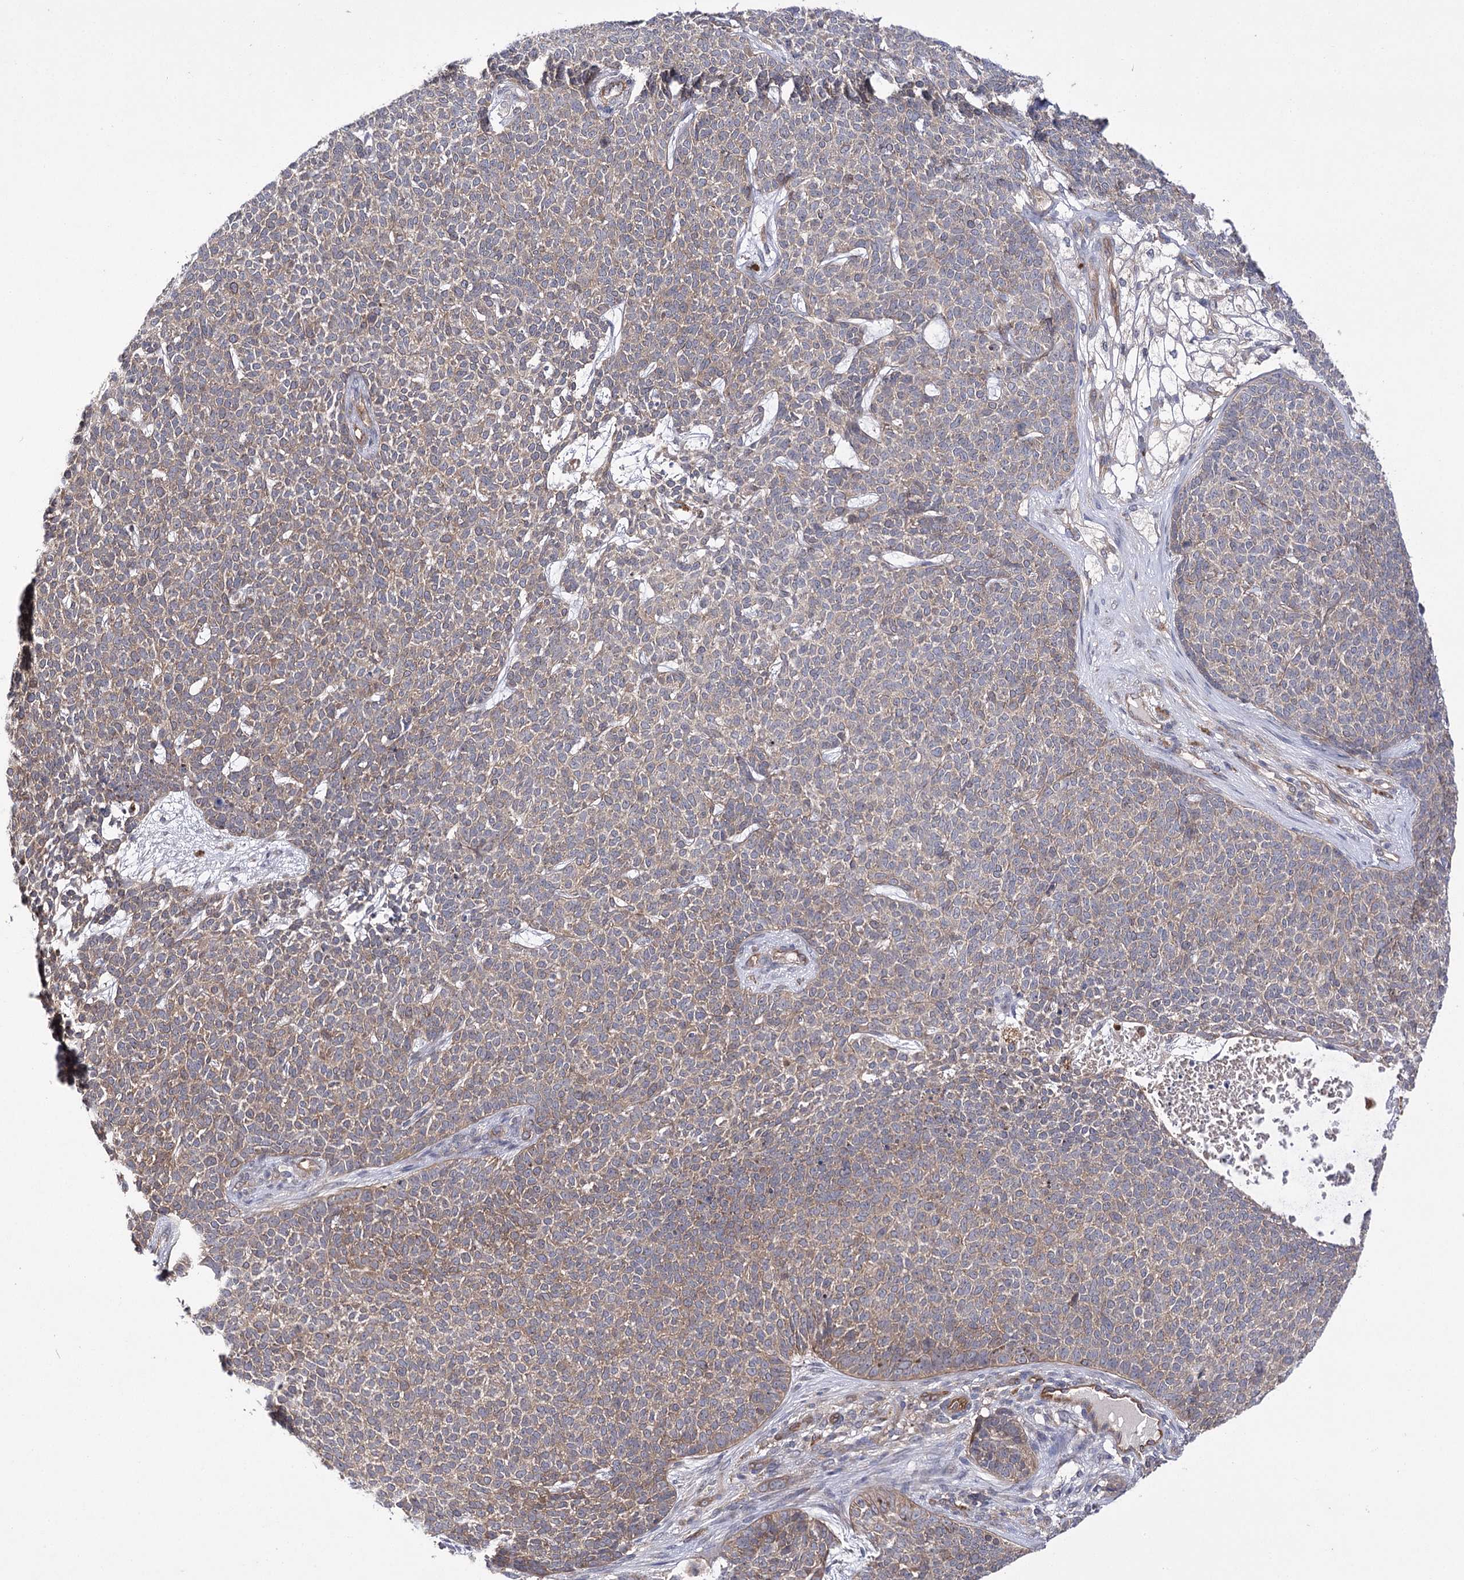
{"staining": {"intensity": "moderate", "quantity": ">75%", "location": "cytoplasmic/membranous"}, "tissue": "skin cancer", "cell_type": "Tumor cells", "image_type": "cancer", "snomed": [{"axis": "morphology", "description": "Basal cell carcinoma"}, {"axis": "topography", "description": "Skin"}], "caption": "This is an image of immunohistochemistry (IHC) staining of basal cell carcinoma (skin), which shows moderate staining in the cytoplasmic/membranous of tumor cells.", "gene": "BCR", "patient": {"sex": "female", "age": 84}}